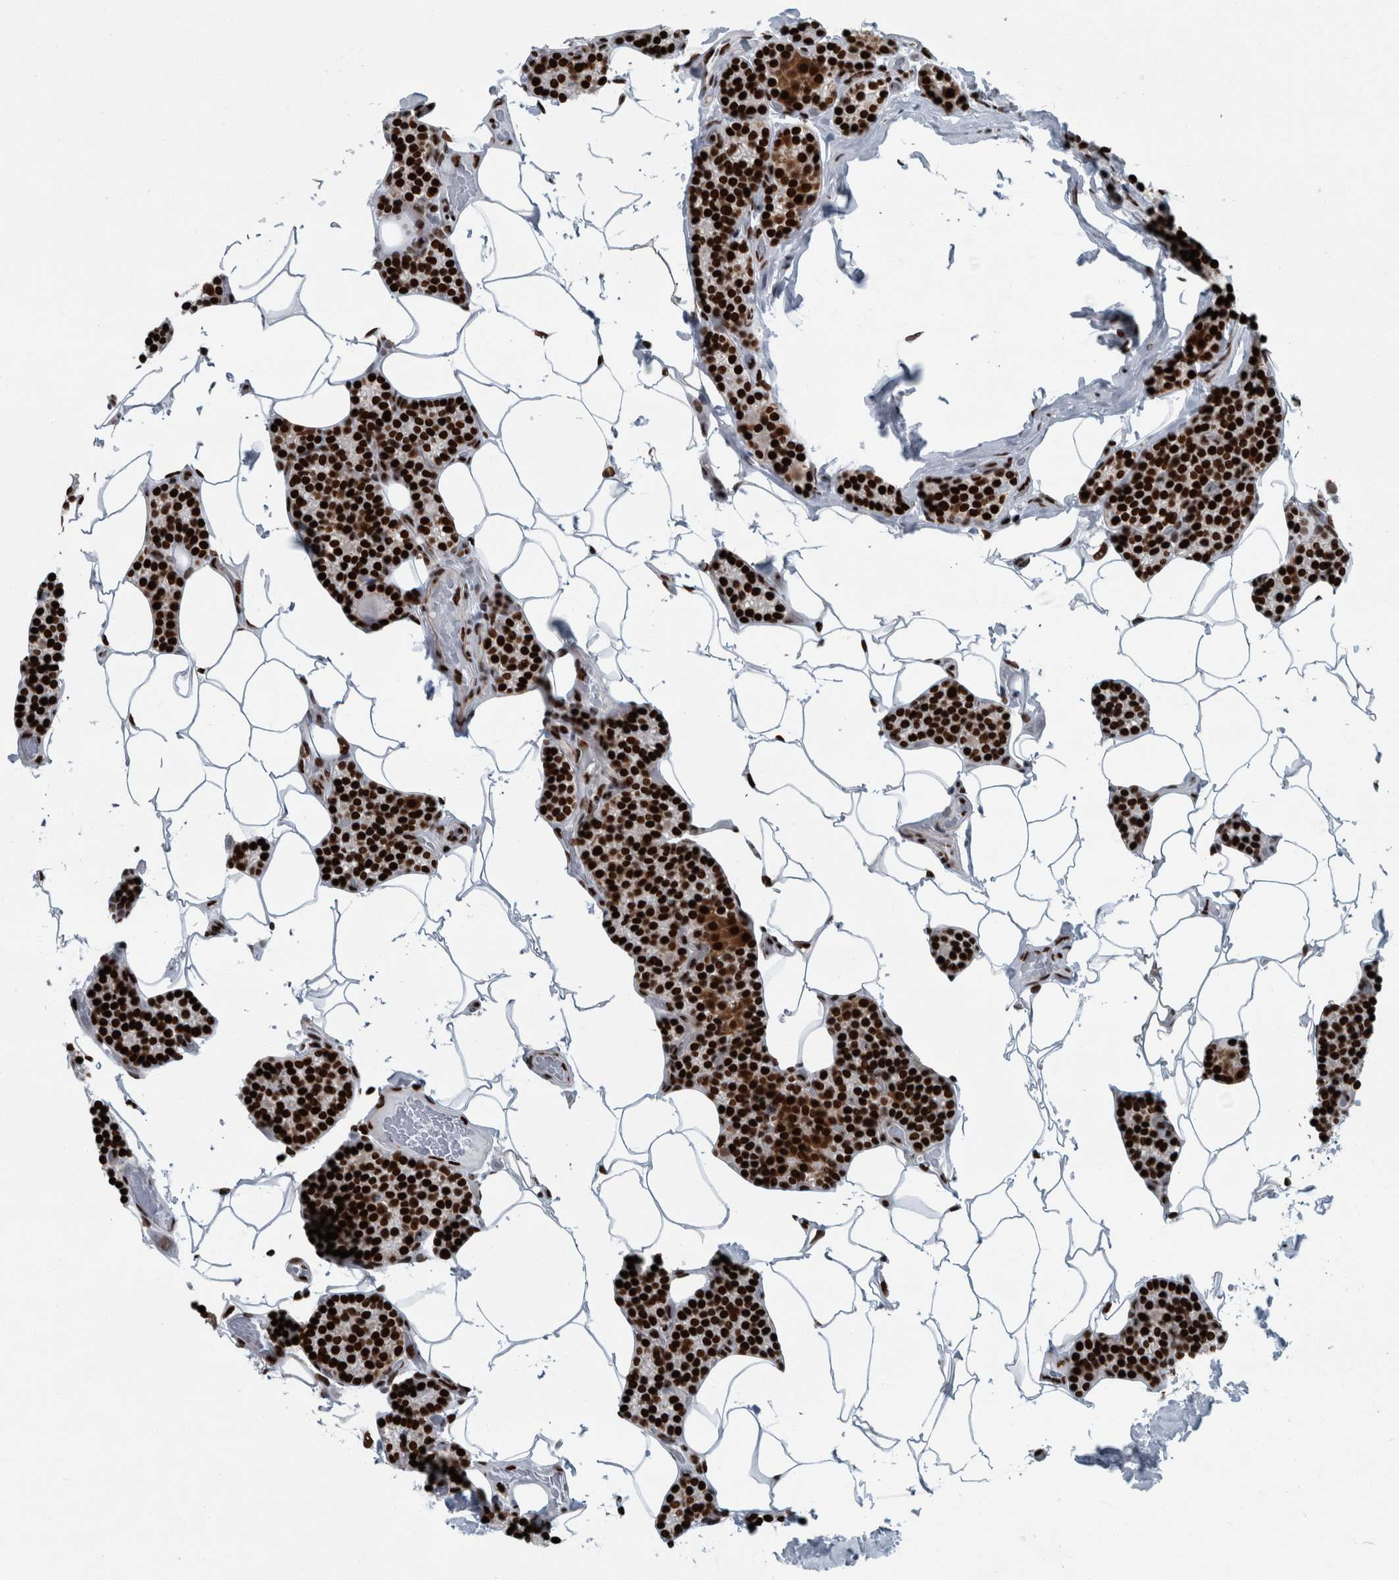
{"staining": {"intensity": "strong", "quantity": ">75%", "location": "nuclear"}, "tissue": "parathyroid gland", "cell_type": "Glandular cells", "image_type": "normal", "snomed": [{"axis": "morphology", "description": "Normal tissue, NOS"}, {"axis": "topography", "description": "Parathyroid gland"}], "caption": "Strong nuclear protein expression is present in about >75% of glandular cells in parathyroid gland.", "gene": "DNMT3A", "patient": {"sex": "male", "age": 52}}